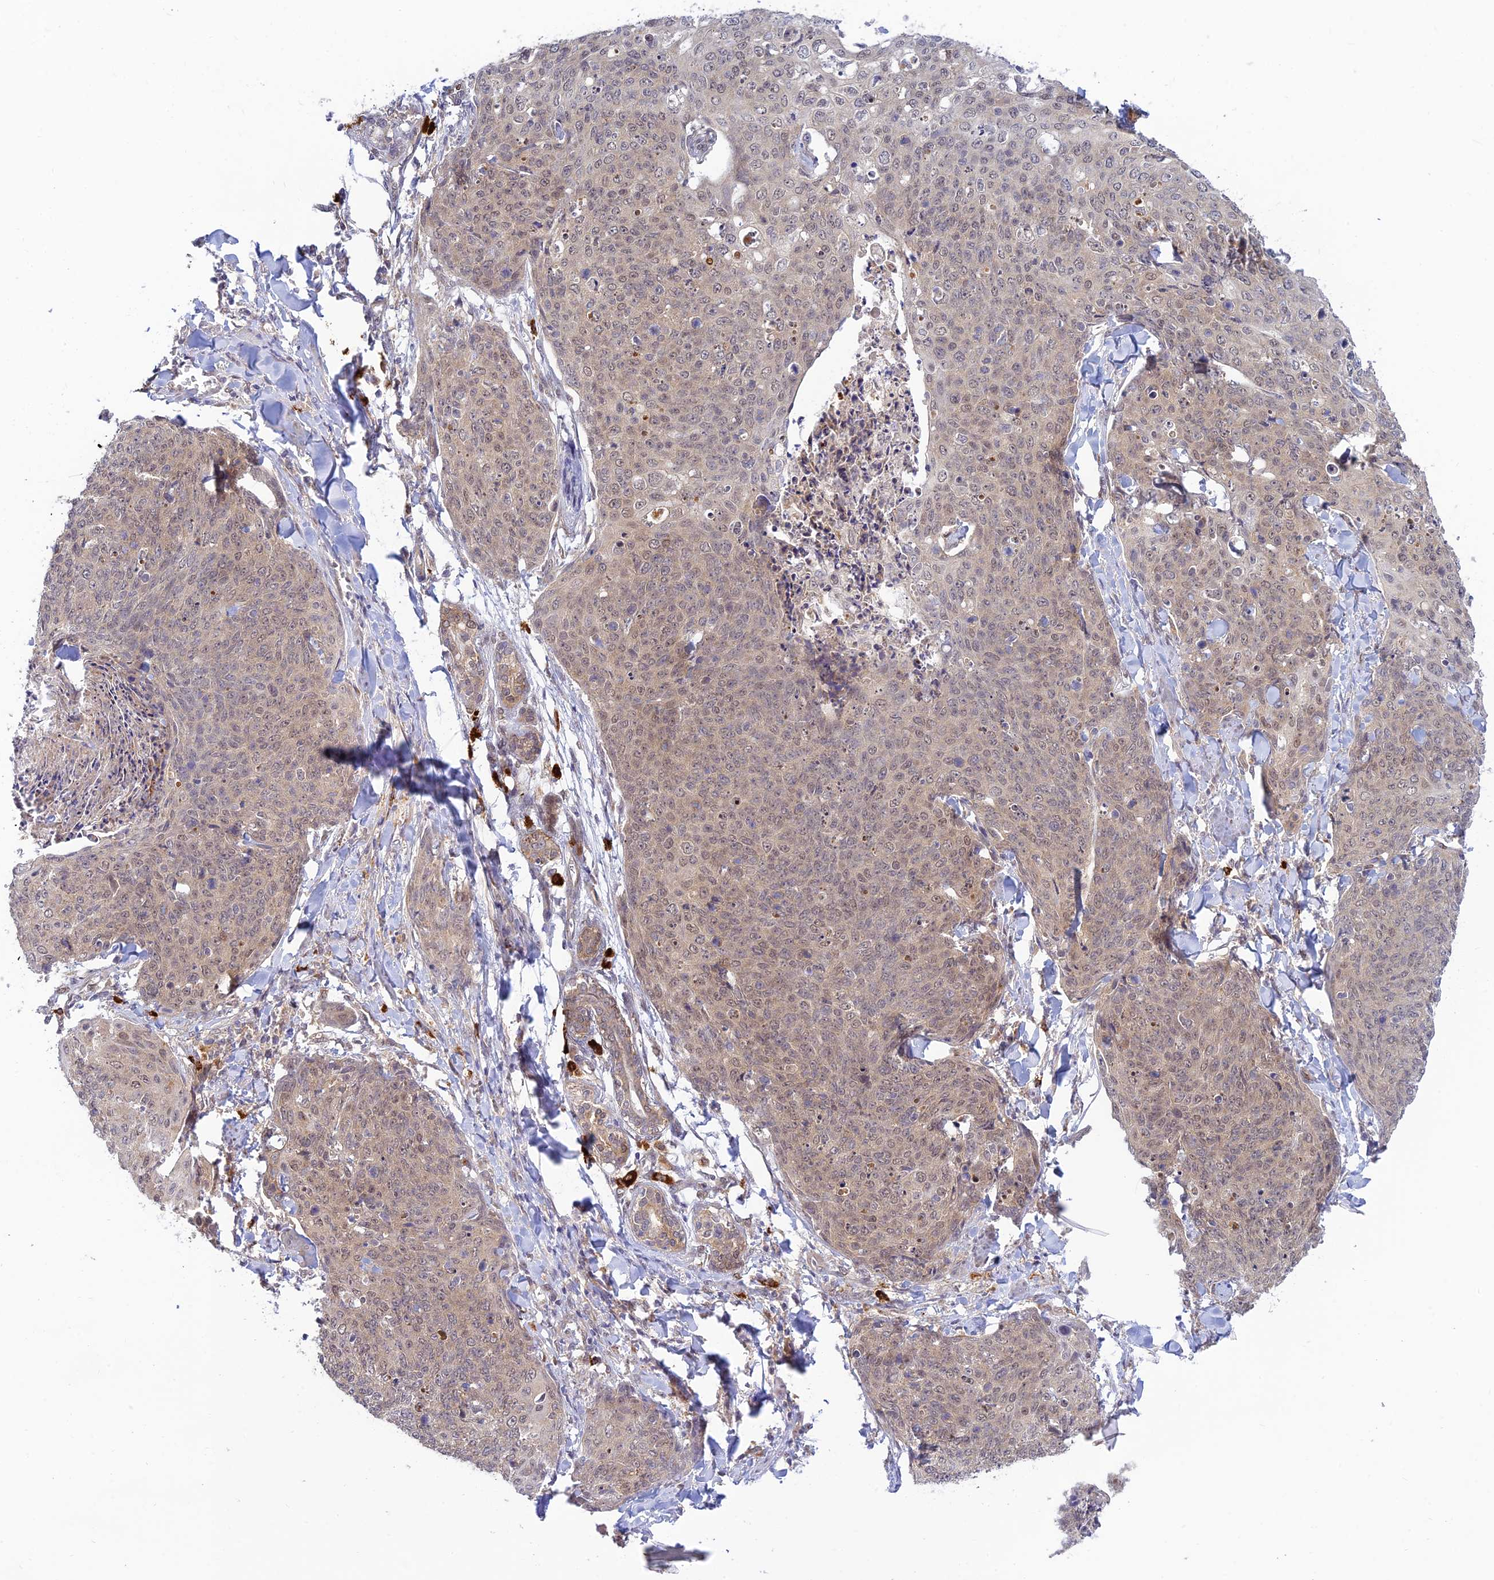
{"staining": {"intensity": "weak", "quantity": "25%-75%", "location": "cytoplasmic/membranous,nuclear"}, "tissue": "skin cancer", "cell_type": "Tumor cells", "image_type": "cancer", "snomed": [{"axis": "morphology", "description": "Squamous cell carcinoma, NOS"}, {"axis": "topography", "description": "Skin"}, {"axis": "topography", "description": "Vulva"}], "caption": "High-power microscopy captured an immunohistochemistry image of squamous cell carcinoma (skin), revealing weak cytoplasmic/membranous and nuclear staining in about 25%-75% of tumor cells.", "gene": "SKIC8", "patient": {"sex": "female", "age": 85}}